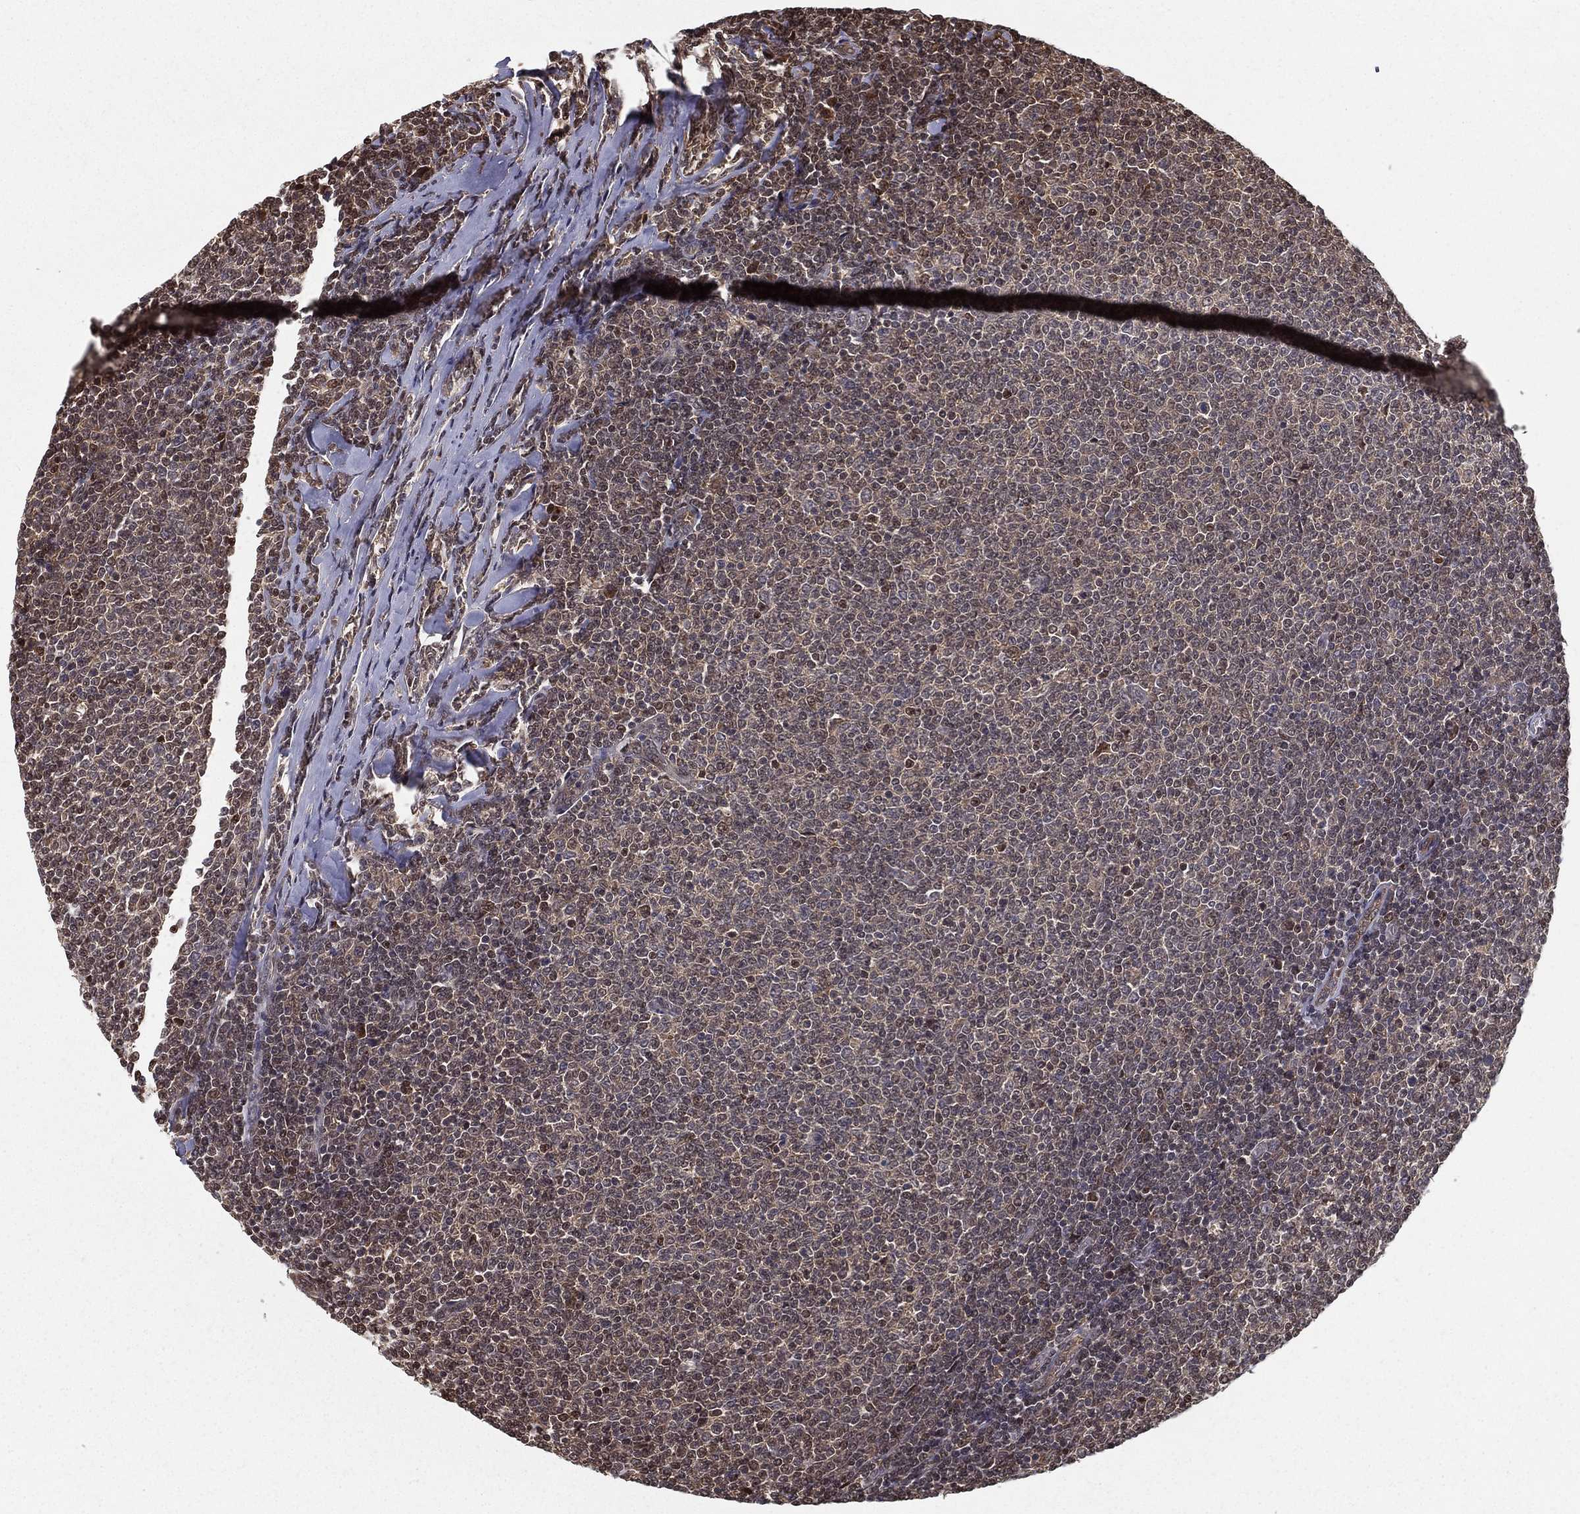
{"staining": {"intensity": "moderate", "quantity": "<25%", "location": "nuclear"}, "tissue": "lymphoma", "cell_type": "Tumor cells", "image_type": "cancer", "snomed": [{"axis": "morphology", "description": "Malignant lymphoma, non-Hodgkin's type, Low grade"}, {"axis": "topography", "description": "Lymph node"}], "caption": "Tumor cells demonstrate moderate nuclear positivity in approximately <25% of cells in lymphoma.", "gene": "SLC6A6", "patient": {"sex": "male", "age": 52}}